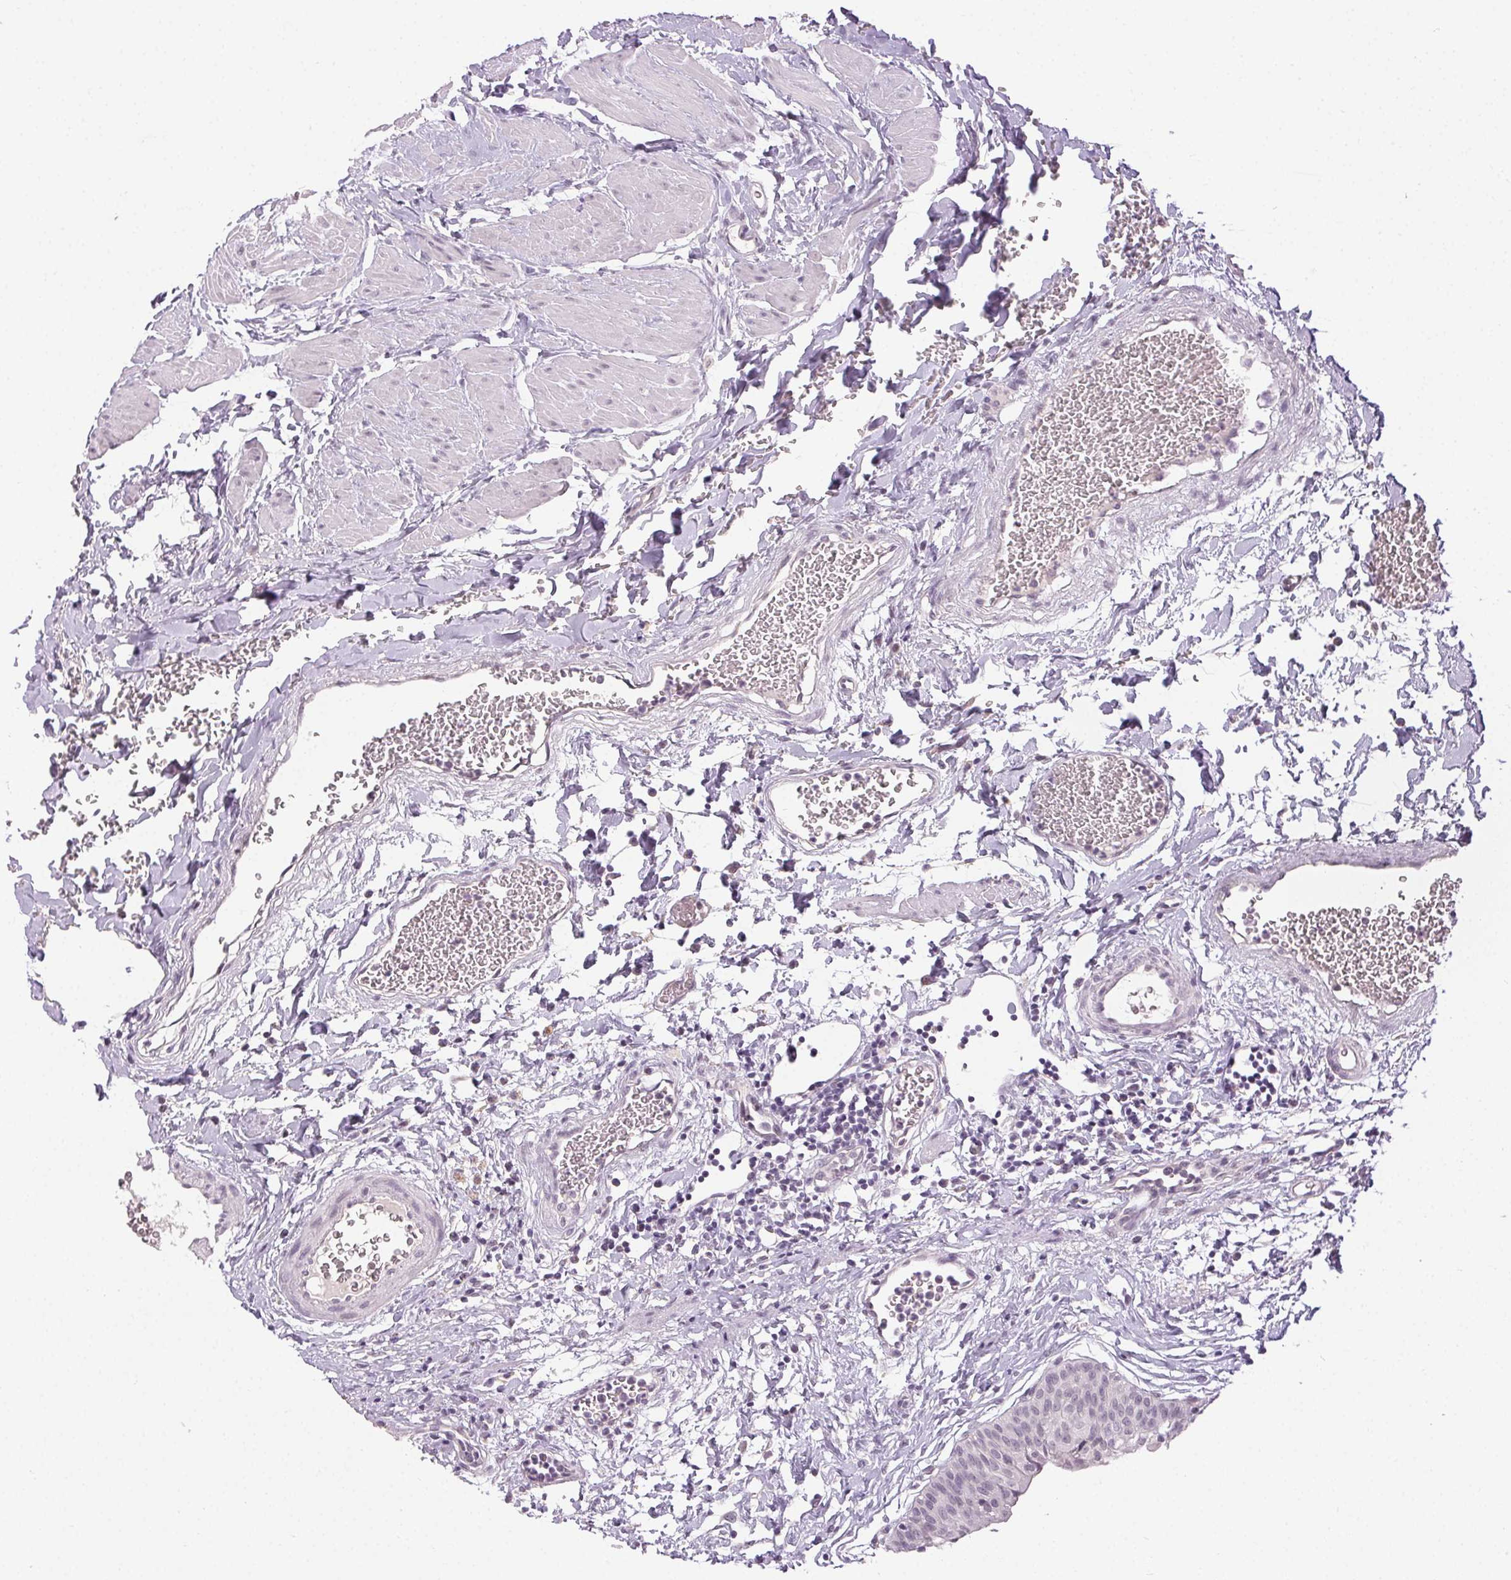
{"staining": {"intensity": "negative", "quantity": "none", "location": "none"}, "tissue": "urinary bladder", "cell_type": "Urothelial cells", "image_type": "normal", "snomed": [{"axis": "morphology", "description": "Normal tissue, NOS"}, {"axis": "topography", "description": "Urinary bladder"}], "caption": "Photomicrograph shows no significant protein staining in urothelial cells of benign urinary bladder.", "gene": "FAM168A", "patient": {"sex": "male", "age": 55}}